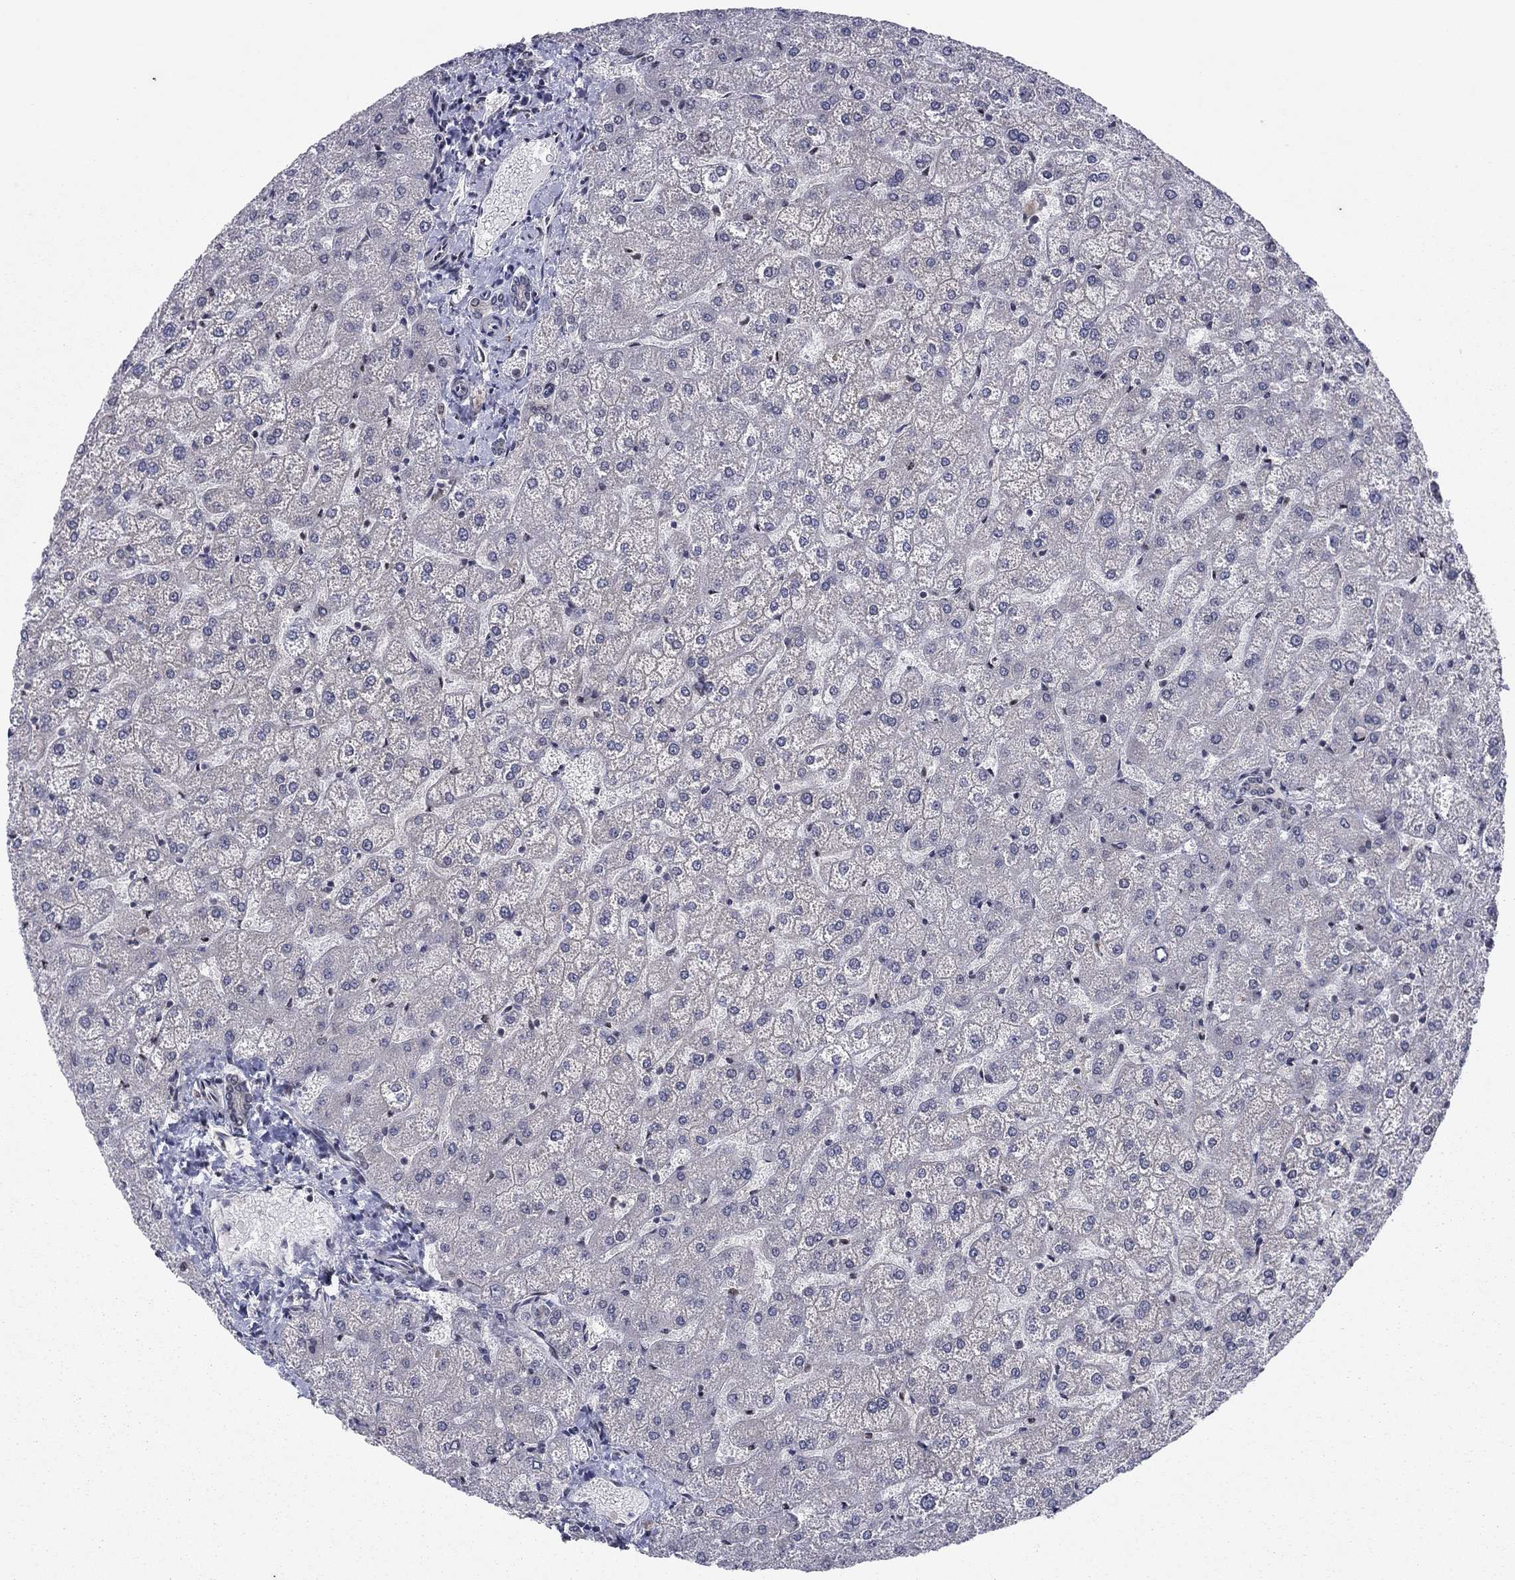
{"staining": {"intensity": "negative", "quantity": "none", "location": "none"}, "tissue": "liver", "cell_type": "Cholangiocytes", "image_type": "normal", "snomed": [{"axis": "morphology", "description": "Normal tissue, NOS"}, {"axis": "topography", "description": "Liver"}], "caption": "Cholangiocytes are negative for brown protein staining in unremarkable liver.", "gene": "PSMC1", "patient": {"sex": "female", "age": 32}}